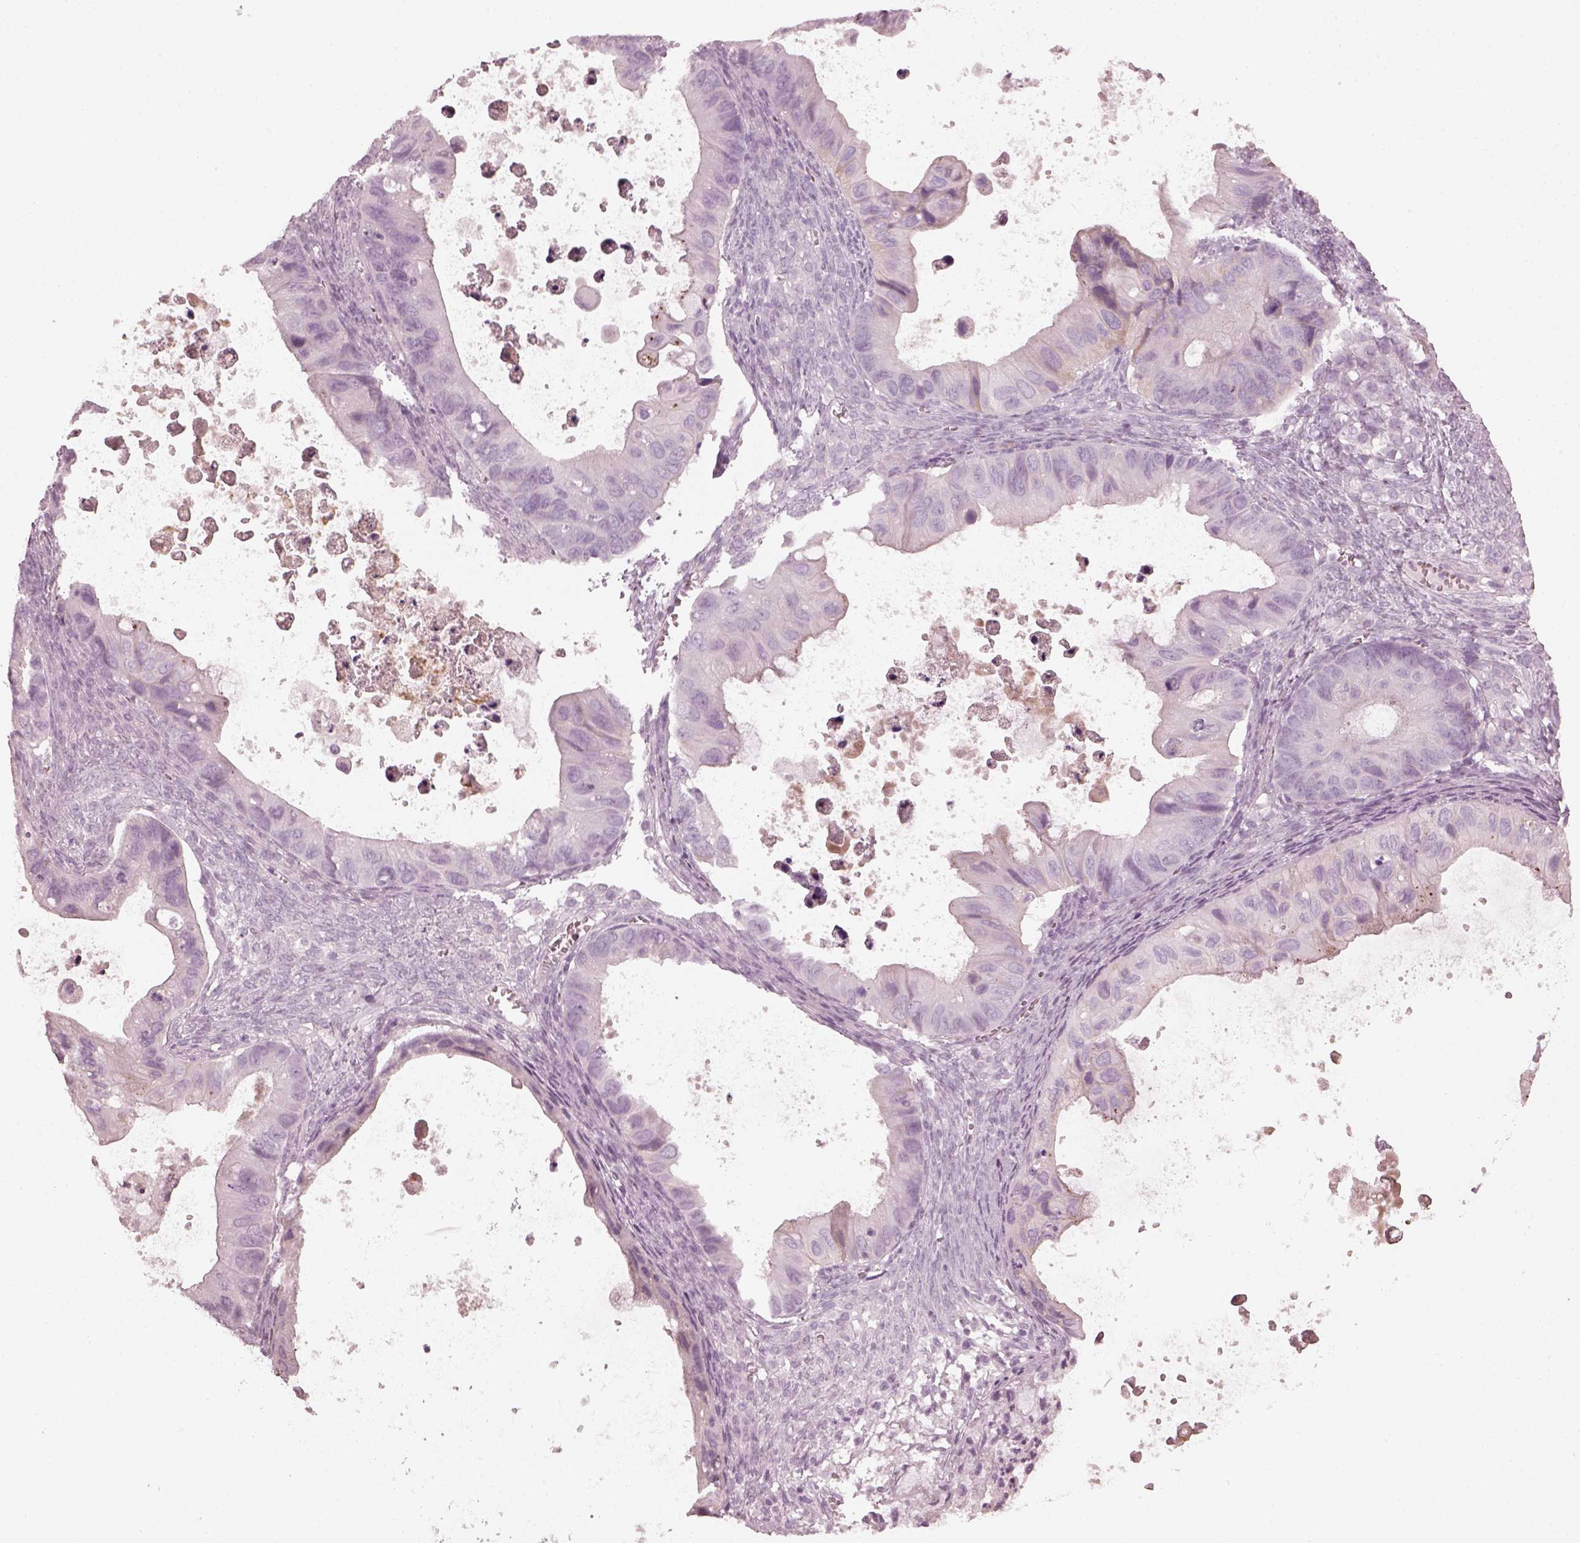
{"staining": {"intensity": "negative", "quantity": "none", "location": "none"}, "tissue": "ovarian cancer", "cell_type": "Tumor cells", "image_type": "cancer", "snomed": [{"axis": "morphology", "description": "Cystadenocarcinoma, mucinous, NOS"}, {"axis": "topography", "description": "Ovary"}], "caption": "Ovarian cancer (mucinous cystadenocarcinoma) was stained to show a protein in brown. There is no significant staining in tumor cells.", "gene": "CRYBA2", "patient": {"sex": "female", "age": 64}}